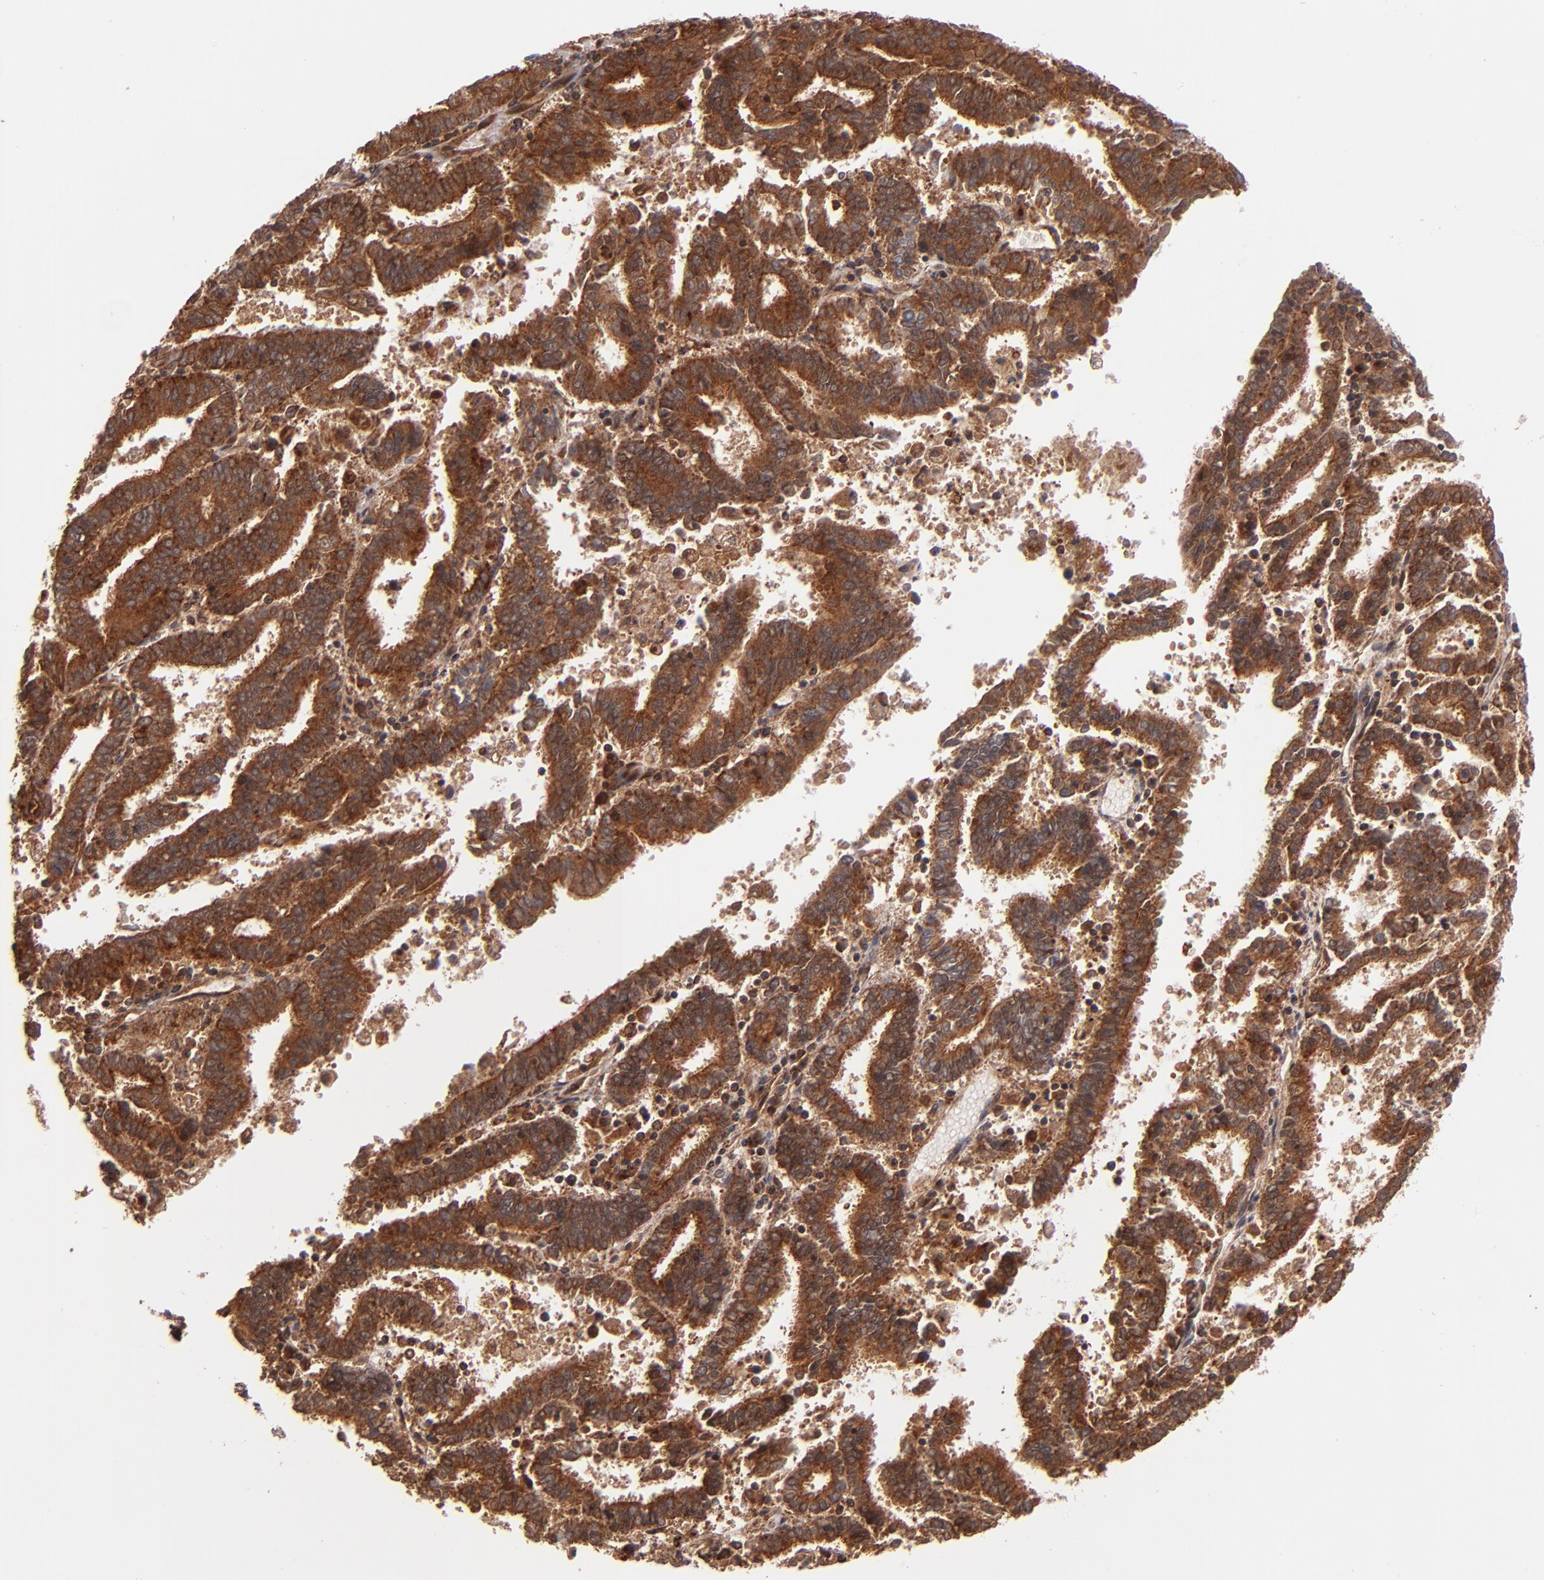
{"staining": {"intensity": "strong", "quantity": ">75%", "location": "cytoplasmic/membranous"}, "tissue": "endometrial cancer", "cell_type": "Tumor cells", "image_type": "cancer", "snomed": [{"axis": "morphology", "description": "Adenocarcinoma, NOS"}, {"axis": "topography", "description": "Uterus"}], "caption": "A brown stain labels strong cytoplasmic/membranous staining of a protein in endometrial adenocarcinoma tumor cells.", "gene": "STX8", "patient": {"sex": "female", "age": 83}}